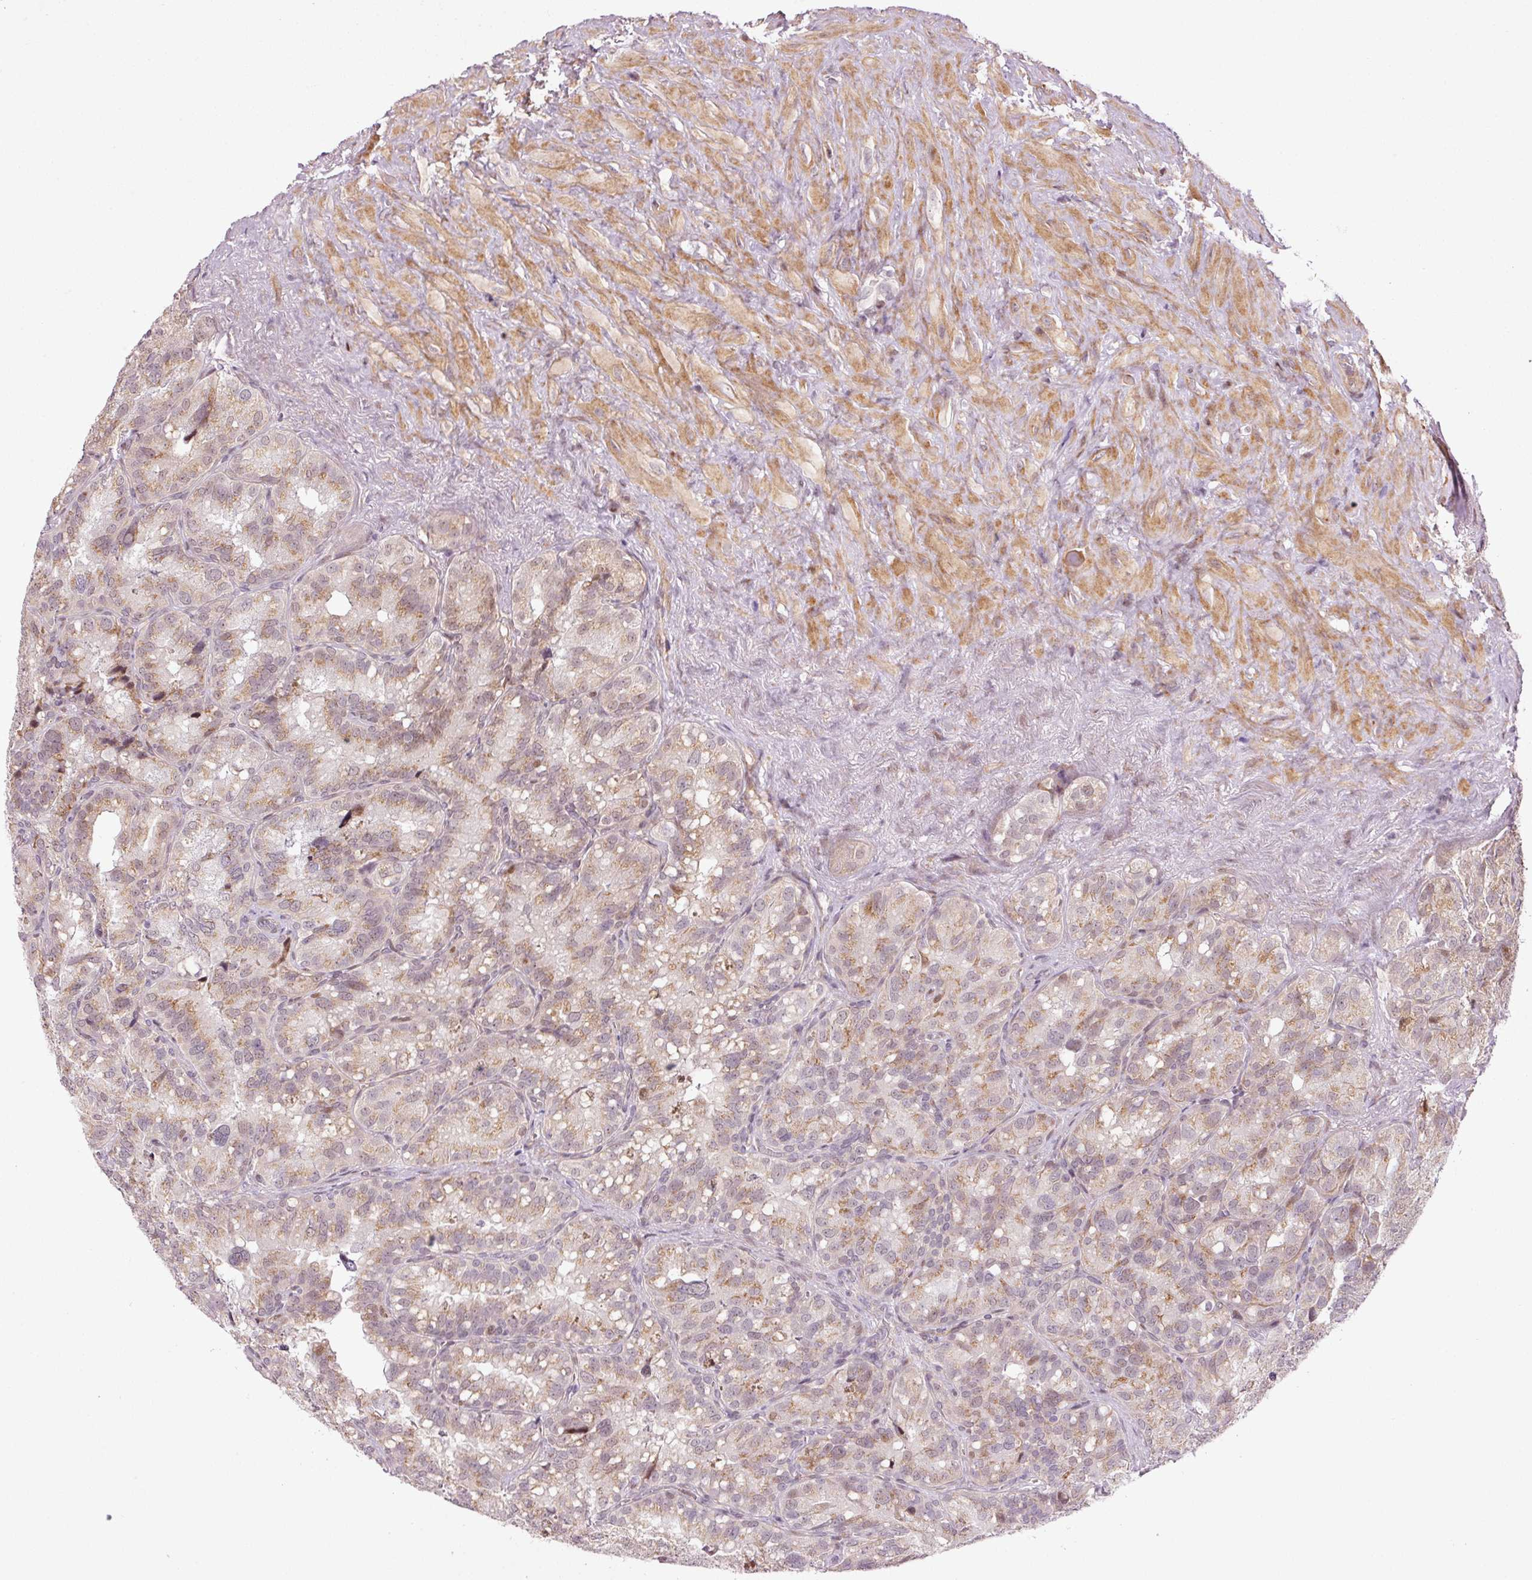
{"staining": {"intensity": "strong", "quantity": "<25%", "location": "cytoplasmic/membranous"}, "tissue": "seminal vesicle", "cell_type": "Glandular cells", "image_type": "normal", "snomed": [{"axis": "morphology", "description": "Normal tissue, NOS"}, {"axis": "topography", "description": "Seminal veicle"}], "caption": "Immunohistochemical staining of benign human seminal vesicle reveals strong cytoplasmic/membranous protein expression in approximately <25% of glandular cells.", "gene": "ANKRD20A1", "patient": {"sex": "male", "age": 69}}